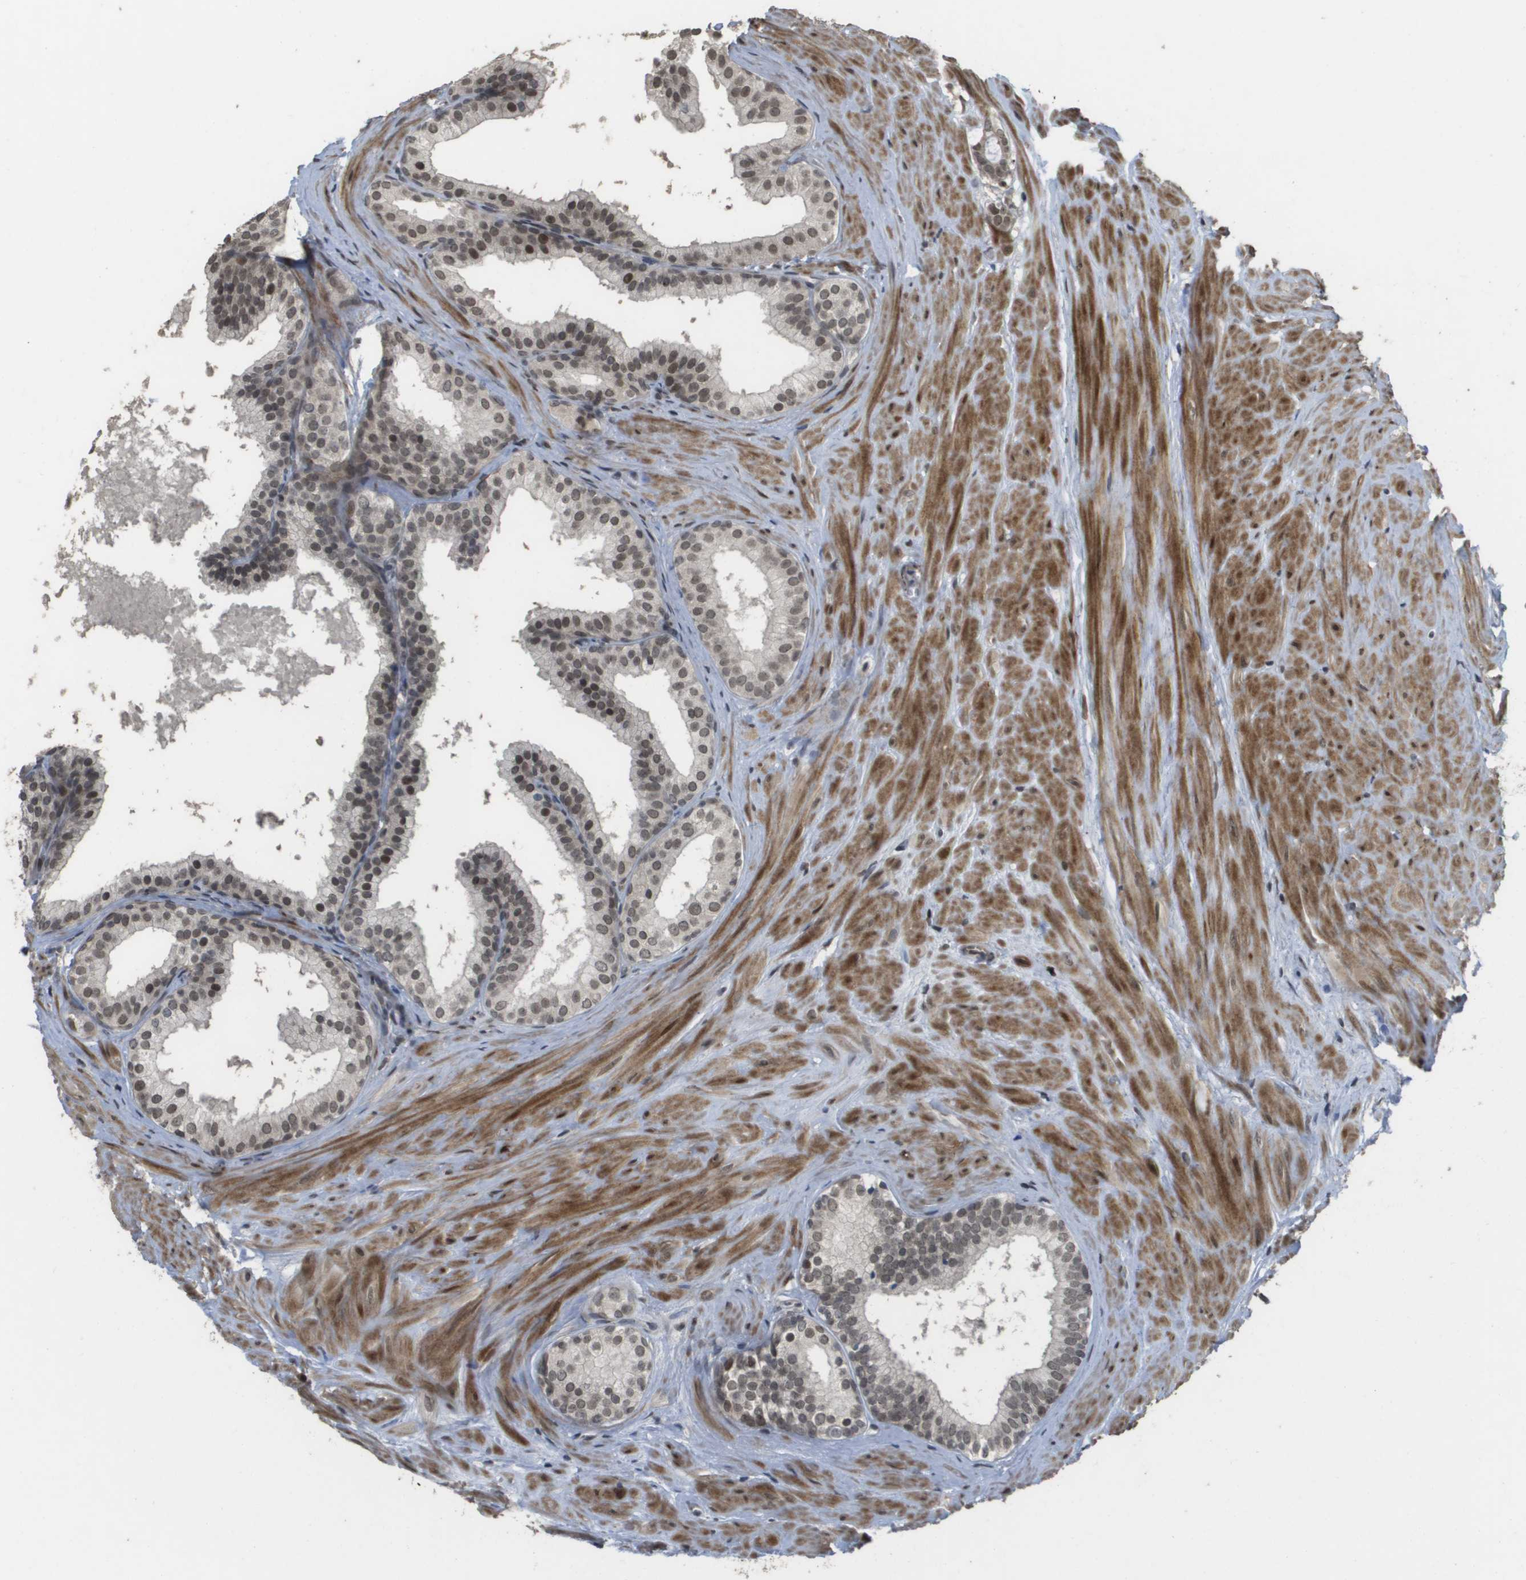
{"staining": {"intensity": "weak", "quantity": ">75%", "location": "nuclear"}, "tissue": "prostate cancer", "cell_type": "Tumor cells", "image_type": "cancer", "snomed": [{"axis": "morphology", "description": "Adenocarcinoma, Low grade"}, {"axis": "topography", "description": "Prostate"}], "caption": "Brown immunohistochemical staining in human adenocarcinoma (low-grade) (prostate) demonstrates weak nuclear staining in about >75% of tumor cells.", "gene": "KAT5", "patient": {"sex": "male", "age": 69}}